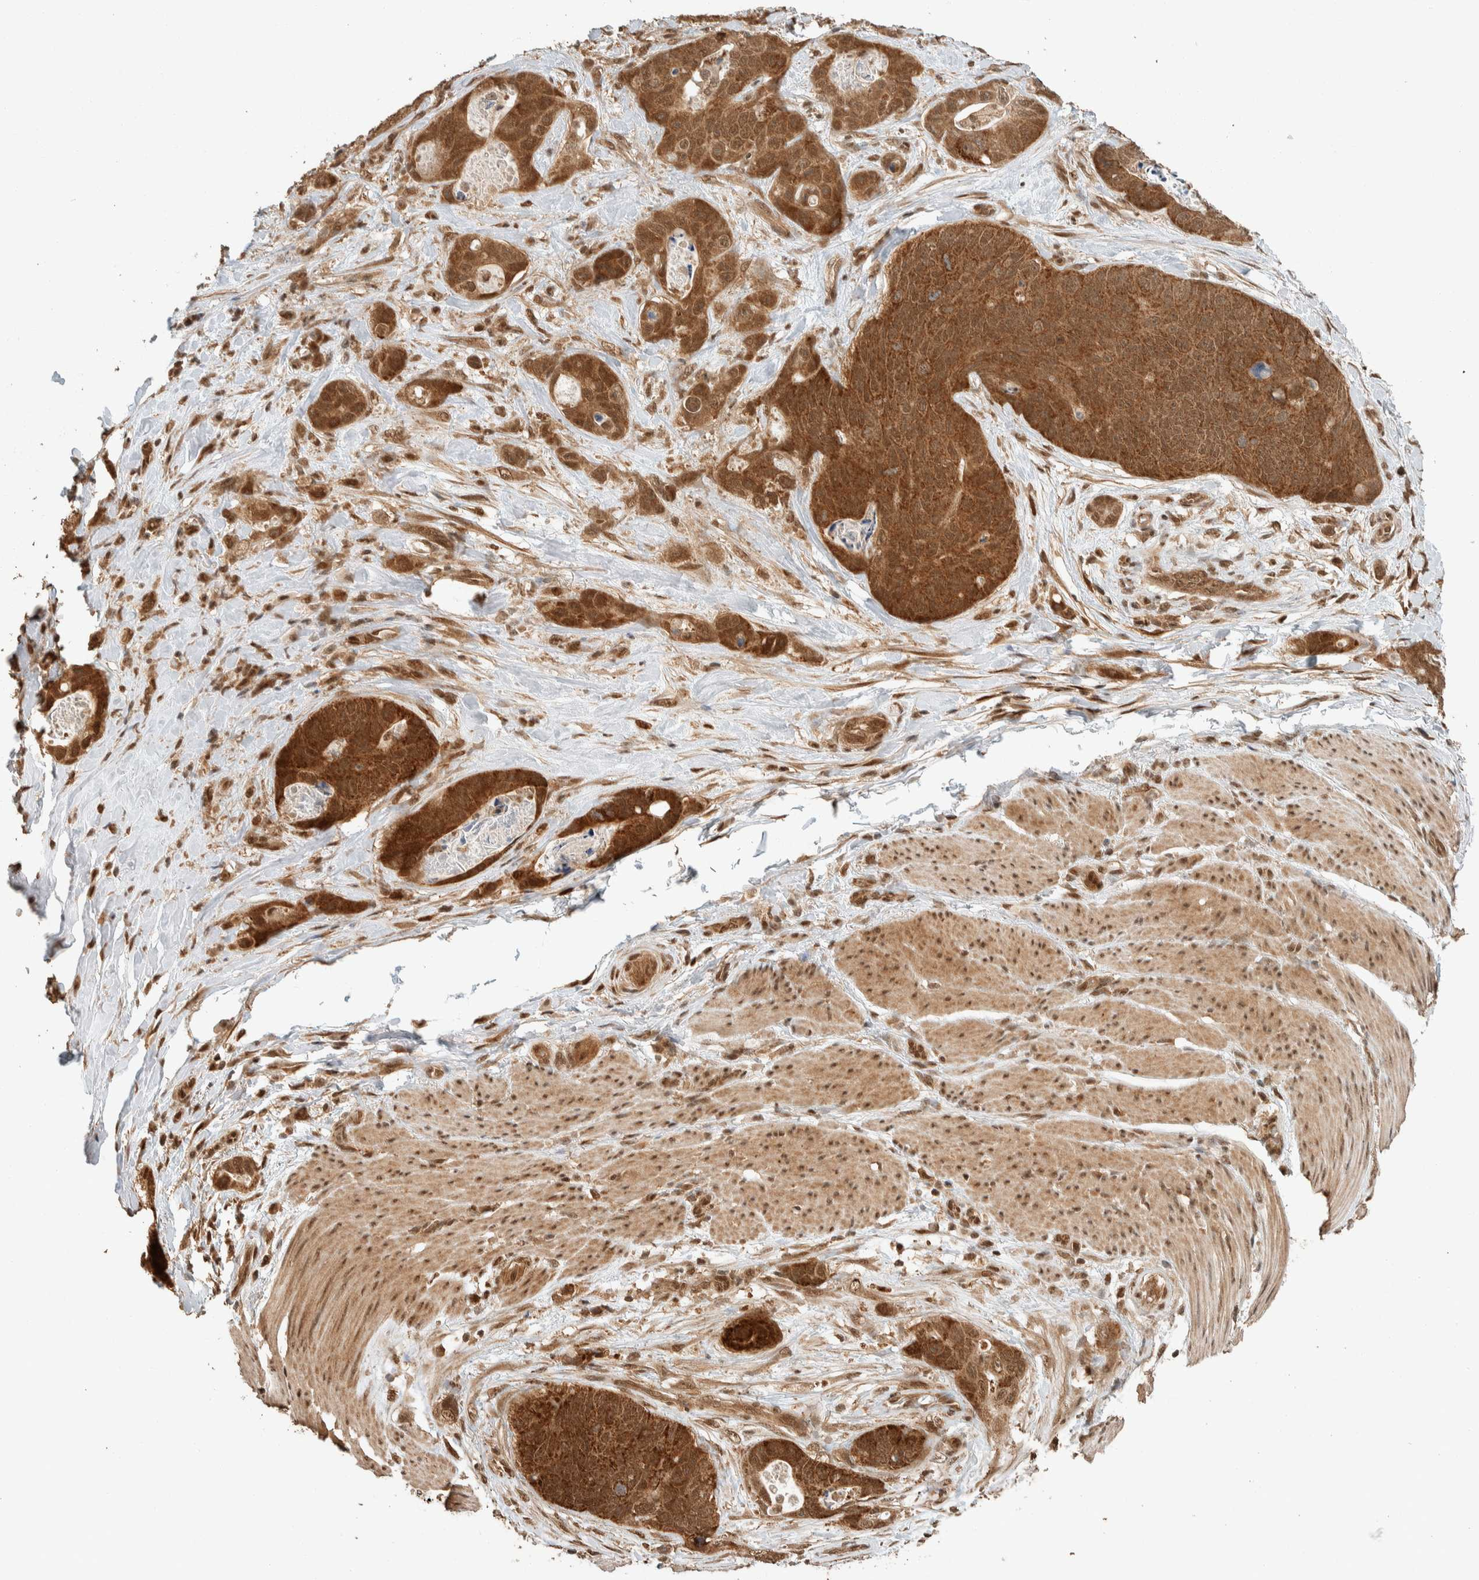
{"staining": {"intensity": "strong", "quantity": ">75%", "location": "cytoplasmic/membranous,nuclear"}, "tissue": "stomach cancer", "cell_type": "Tumor cells", "image_type": "cancer", "snomed": [{"axis": "morphology", "description": "Normal tissue, NOS"}, {"axis": "morphology", "description": "Adenocarcinoma, NOS"}, {"axis": "topography", "description": "Stomach"}], "caption": "Stomach adenocarcinoma stained with DAB (3,3'-diaminobenzidine) immunohistochemistry (IHC) shows high levels of strong cytoplasmic/membranous and nuclear staining in about >75% of tumor cells.", "gene": "ZBTB2", "patient": {"sex": "female", "age": 89}}